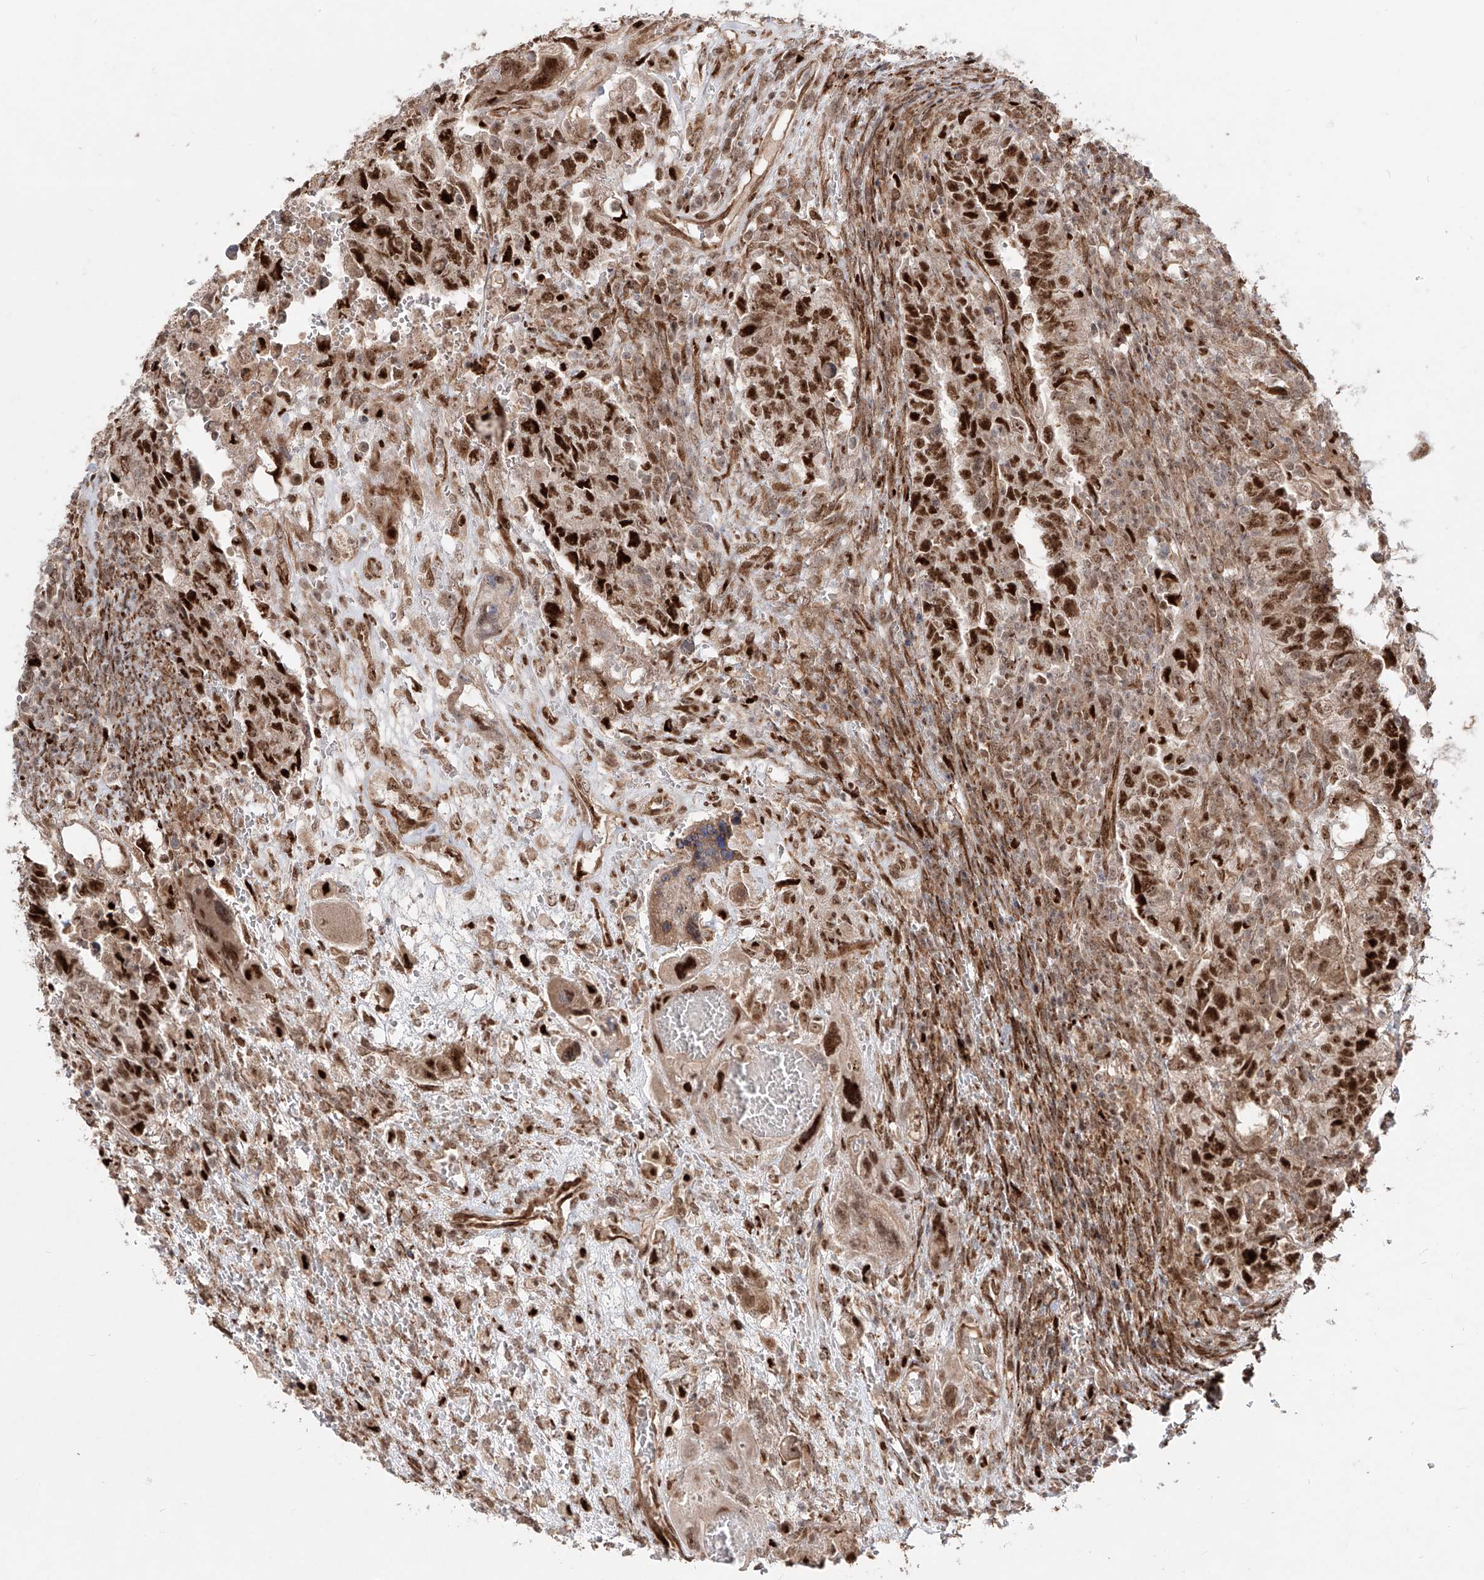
{"staining": {"intensity": "strong", "quantity": ">75%", "location": "nuclear"}, "tissue": "testis cancer", "cell_type": "Tumor cells", "image_type": "cancer", "snomed": [{"axis": "morphology", "description": "Carcinoma, Embryonal, NOS"}, {"axis": "topography", "description": "Testis"}], "caption": "Approximately >75% of tumor cells in embryonal carcinoma (testis) exhibit strong nuclear protein positivity as visualized by brown immunohistochemical staining.", "gene": "ZNF710", "patient": {"sex": "male", "age": 26}}